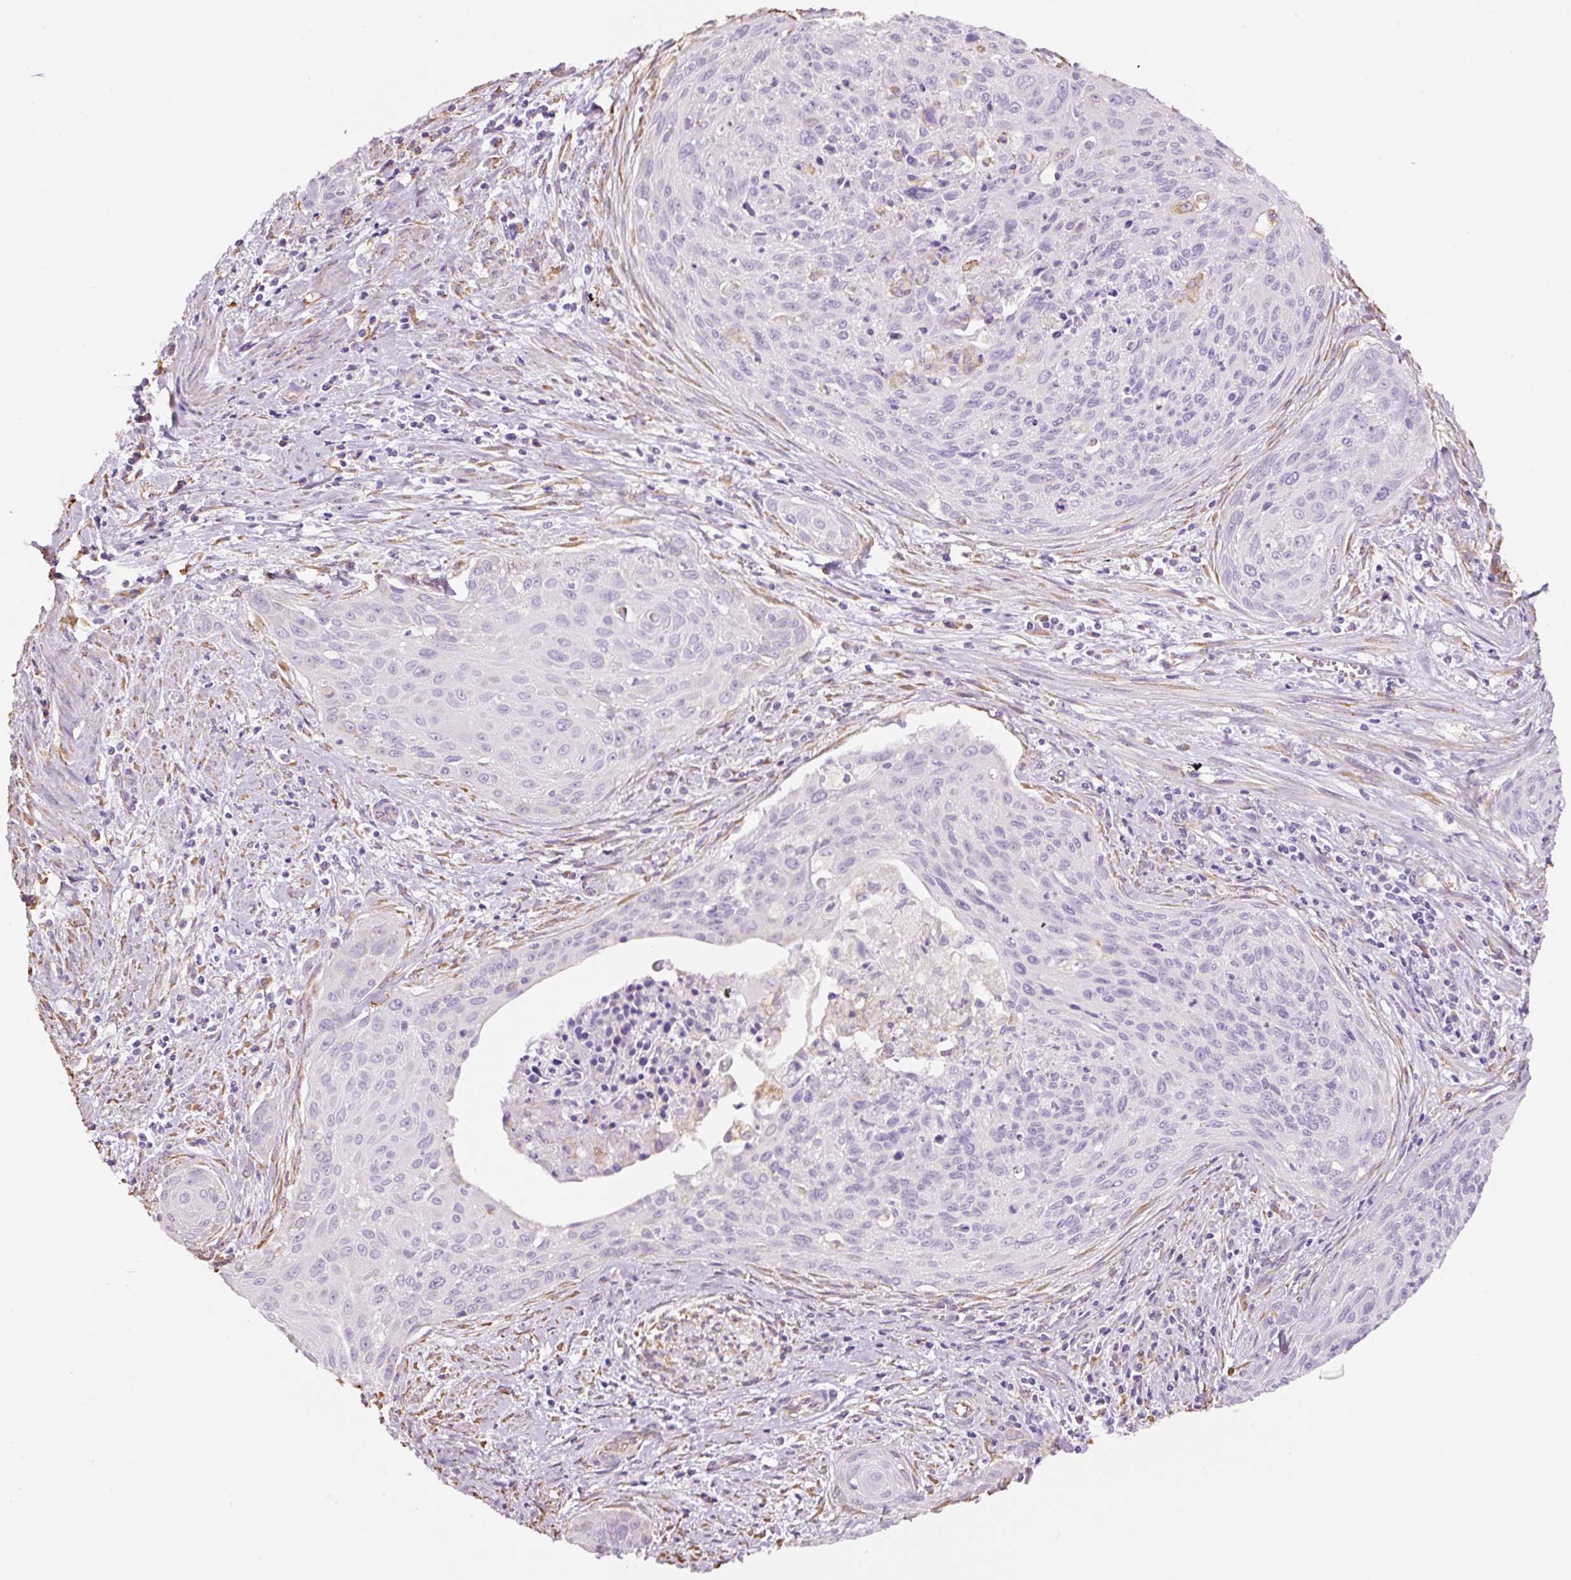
{"staining": {"intensity": "negative", "quantity": "none", "location": "none"}, "tissue": "cervical cancer", "cell_type": "Tumor cells", "image_type": "cancer", "snomed": [{"axis": "morphology", "description": "Squamous cell carcinoma, NOS"}, {"axis": "topography", "description": "Cervix"}], "caption": "Protein analysis of cervical cancer reveals no significant positivity in tumor cells.", "gene": "GCG", "patient": {"sex": "female", "age": 55}}